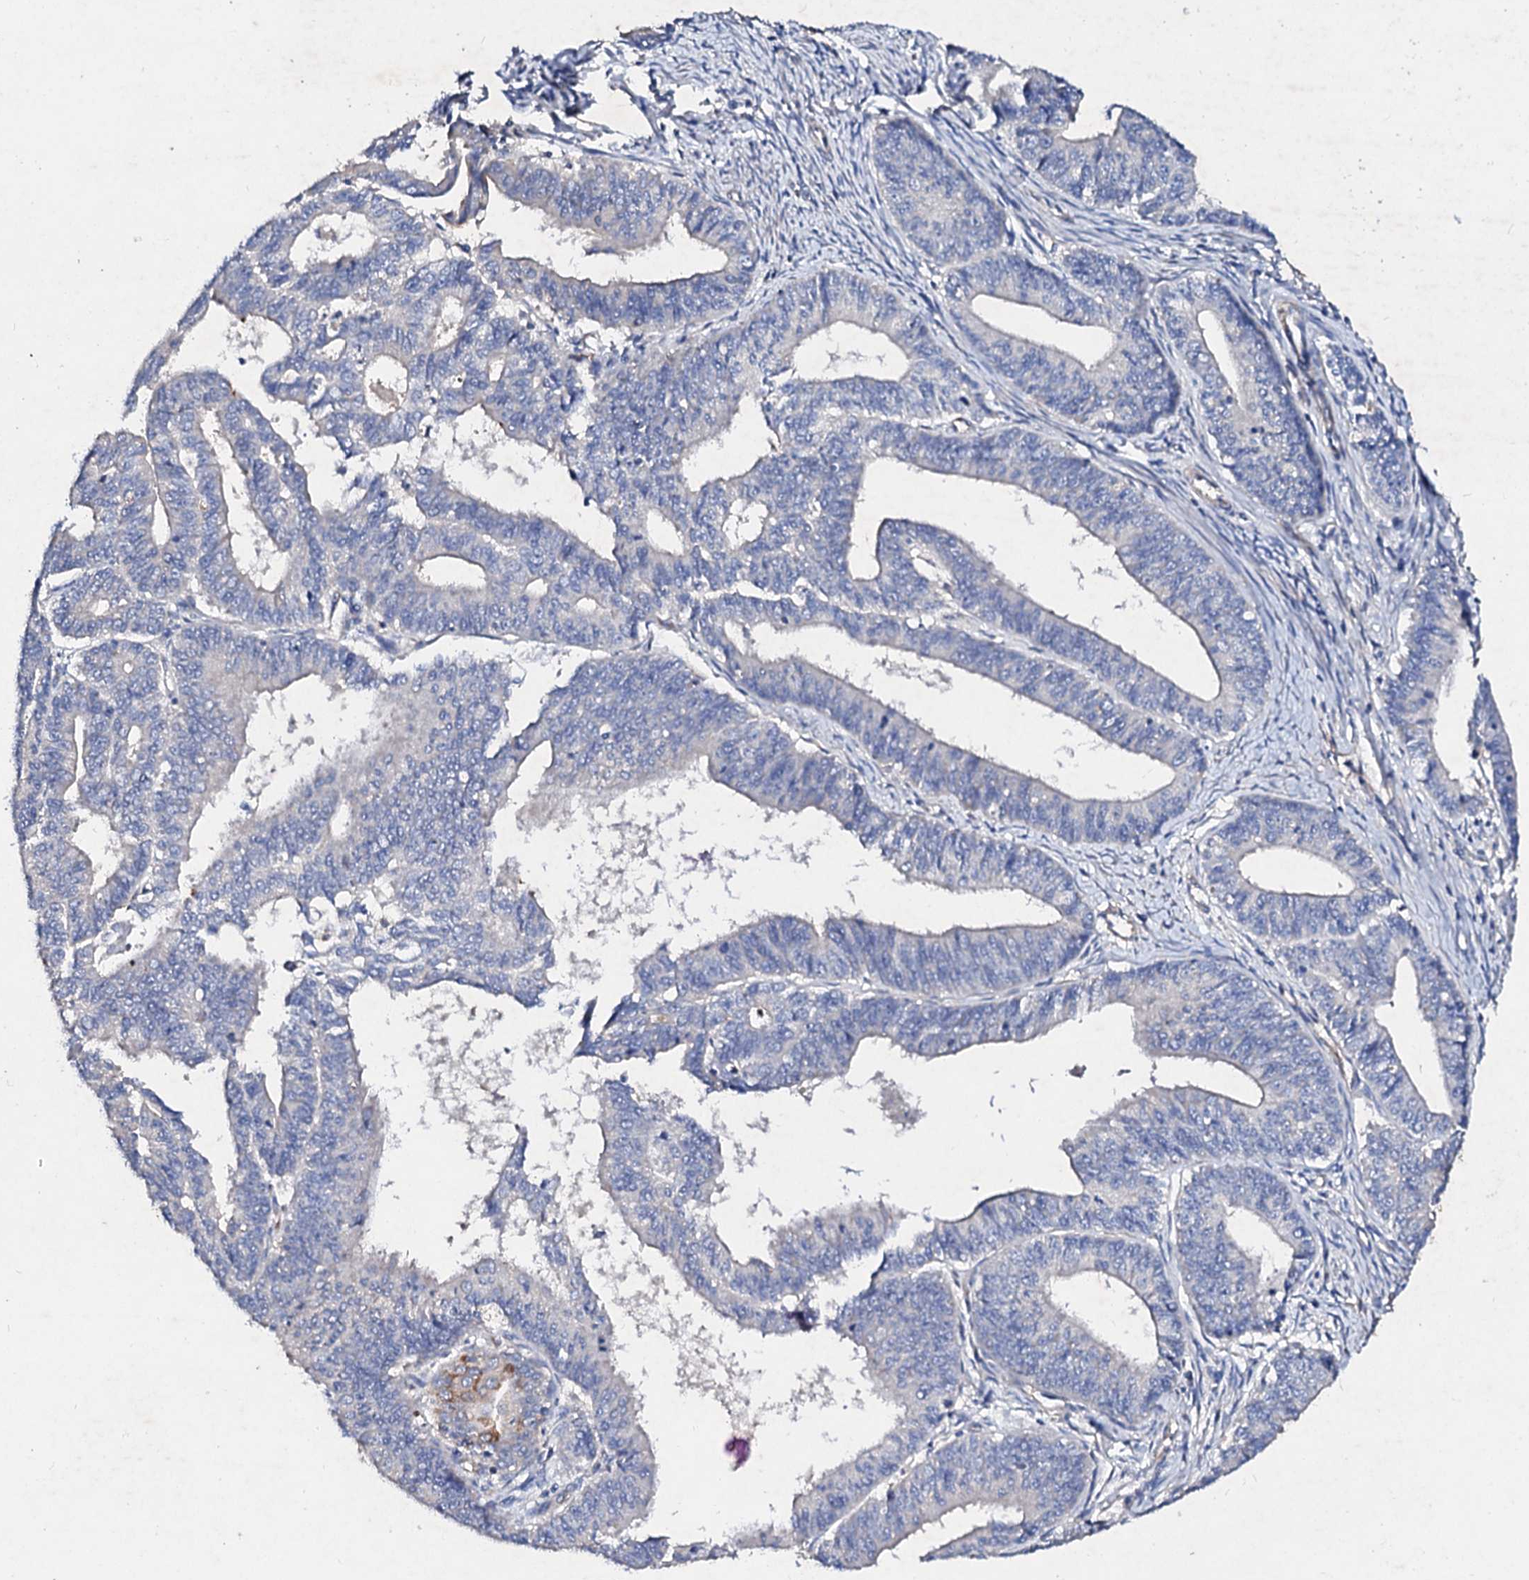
{"staining": {"intensity": "negative", "quantity": "none", "location": "none"}, "tissue": "endometrial cancer", "cell_type": "Tumor cells", "image_type": "cancer", "snomed": [{"axis": "morphology", "description": "Adenocarcinoma, NOS"}, {"axis": "topography", "description": "Endometrium"}], "caption": "This is an IHC histopathology image of human endometrial cancer (adenocarcinoma). There is no staining in tumor cells.", "gene": "FIBIN", "patient": {"sex": "female", "age": 73}}